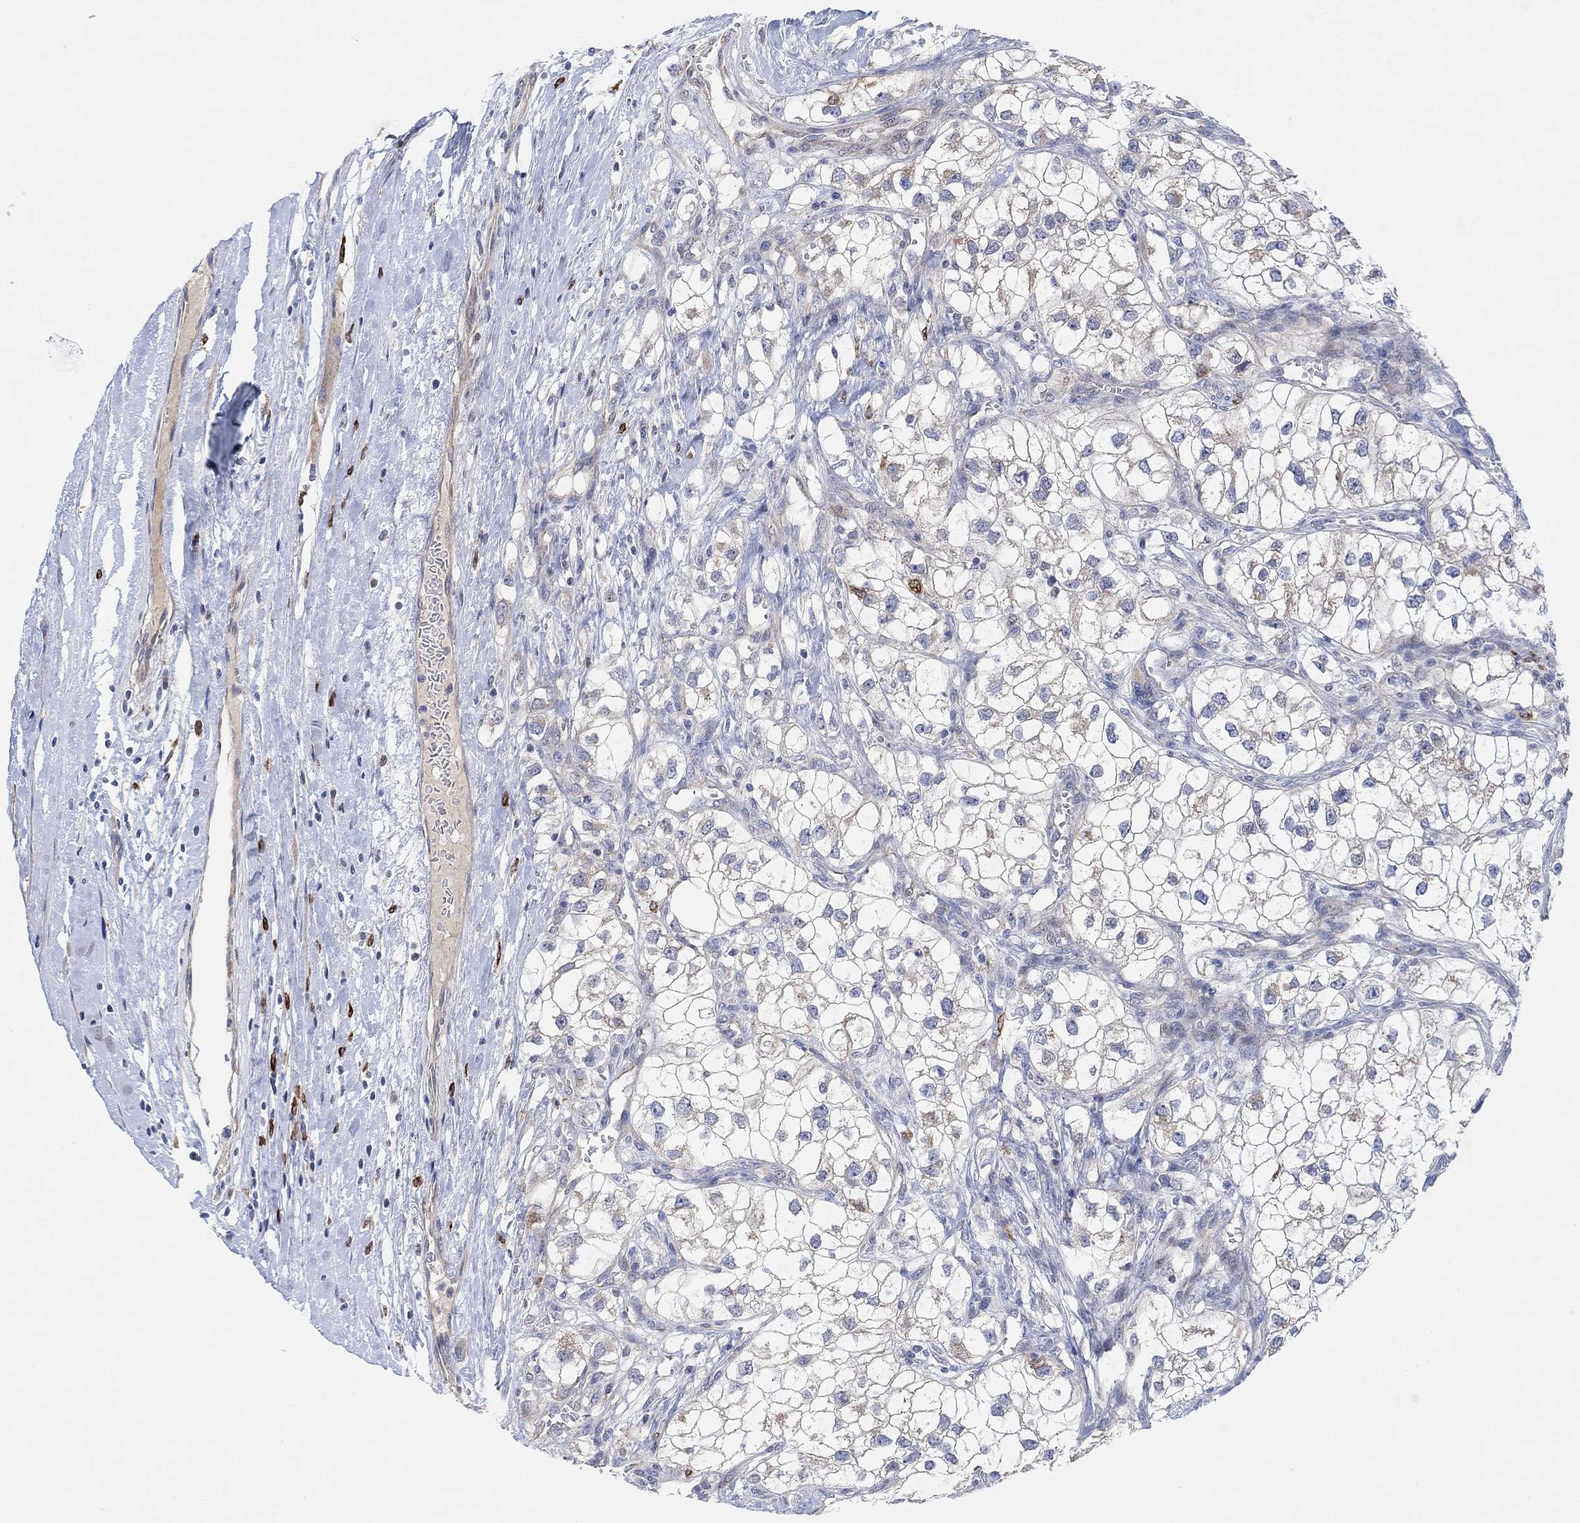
{"staining": {"intensity": "negative", "quantity": "none", "location": "none"}, "tissue": "renal cancer", "cell_type": "Tumor cells", "image_type": "cancer", "snomed": [{"axis": "morphology", "description": "Adenocarcinoma, NOS"}, {"axis": "topography", "description": "Kidney"}], "caption": "The photomicrograph displays no staining of tumor cells in renal cancer.", "gene": "HCRTR1", "patient": {"sex": "male", "age": 59}}